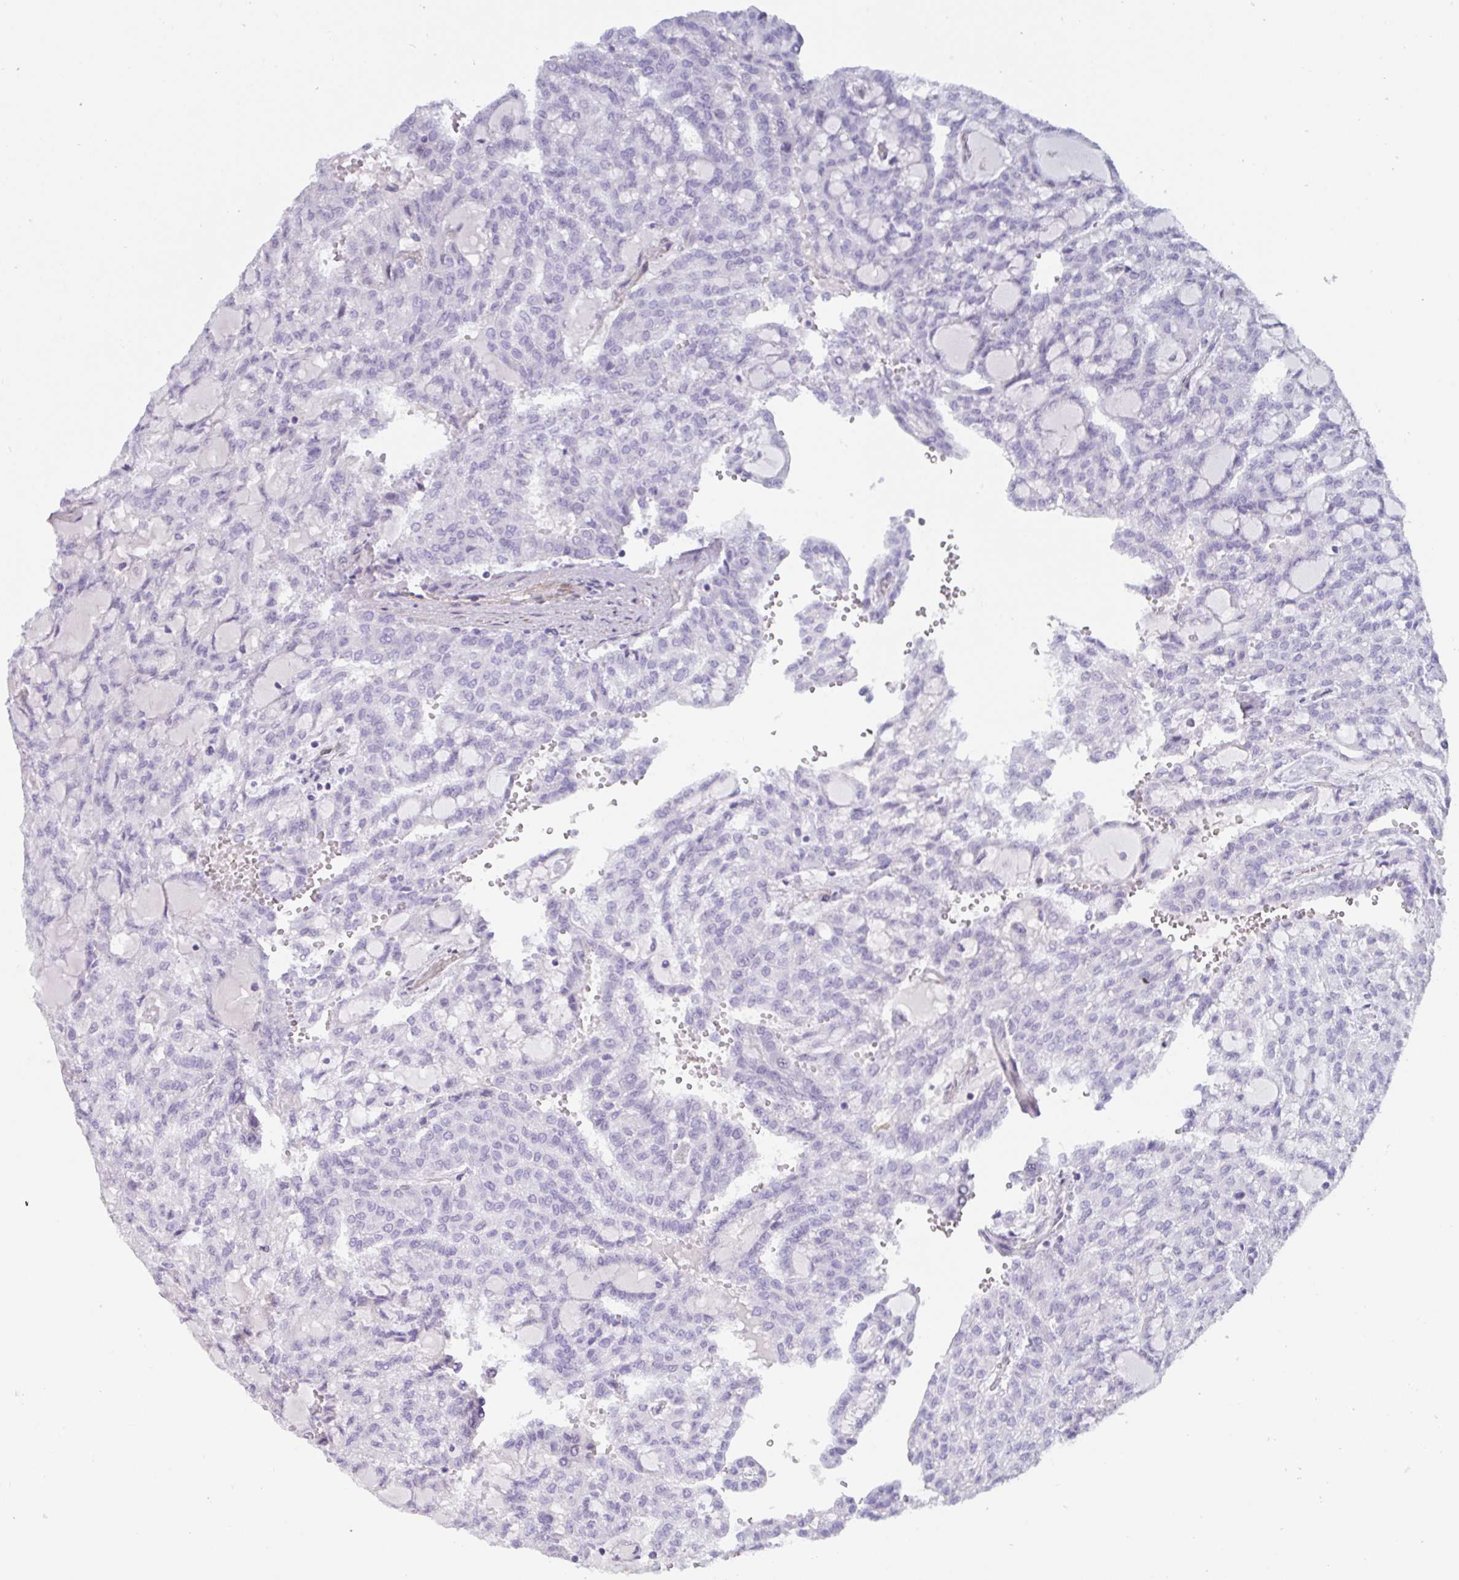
{"staining": {"intensity": "negative", "quantity": "none", "location": "none"}, "tissue": "renal cancer", "cell_type": "Tumor cells", "image_type": "cancer", "snomed": [{"axis": "morphology", "description": "Adenocarcinoma, NOS"}, {"axis": "topography", "description": "Kidney"}], "caption": "This is an IHC photomicrograph of human adenocarcinoma (renal). There is no expression in tumor cells.", "gene": "OR5P3", "patient": {"sex": "male", "age": 63}}